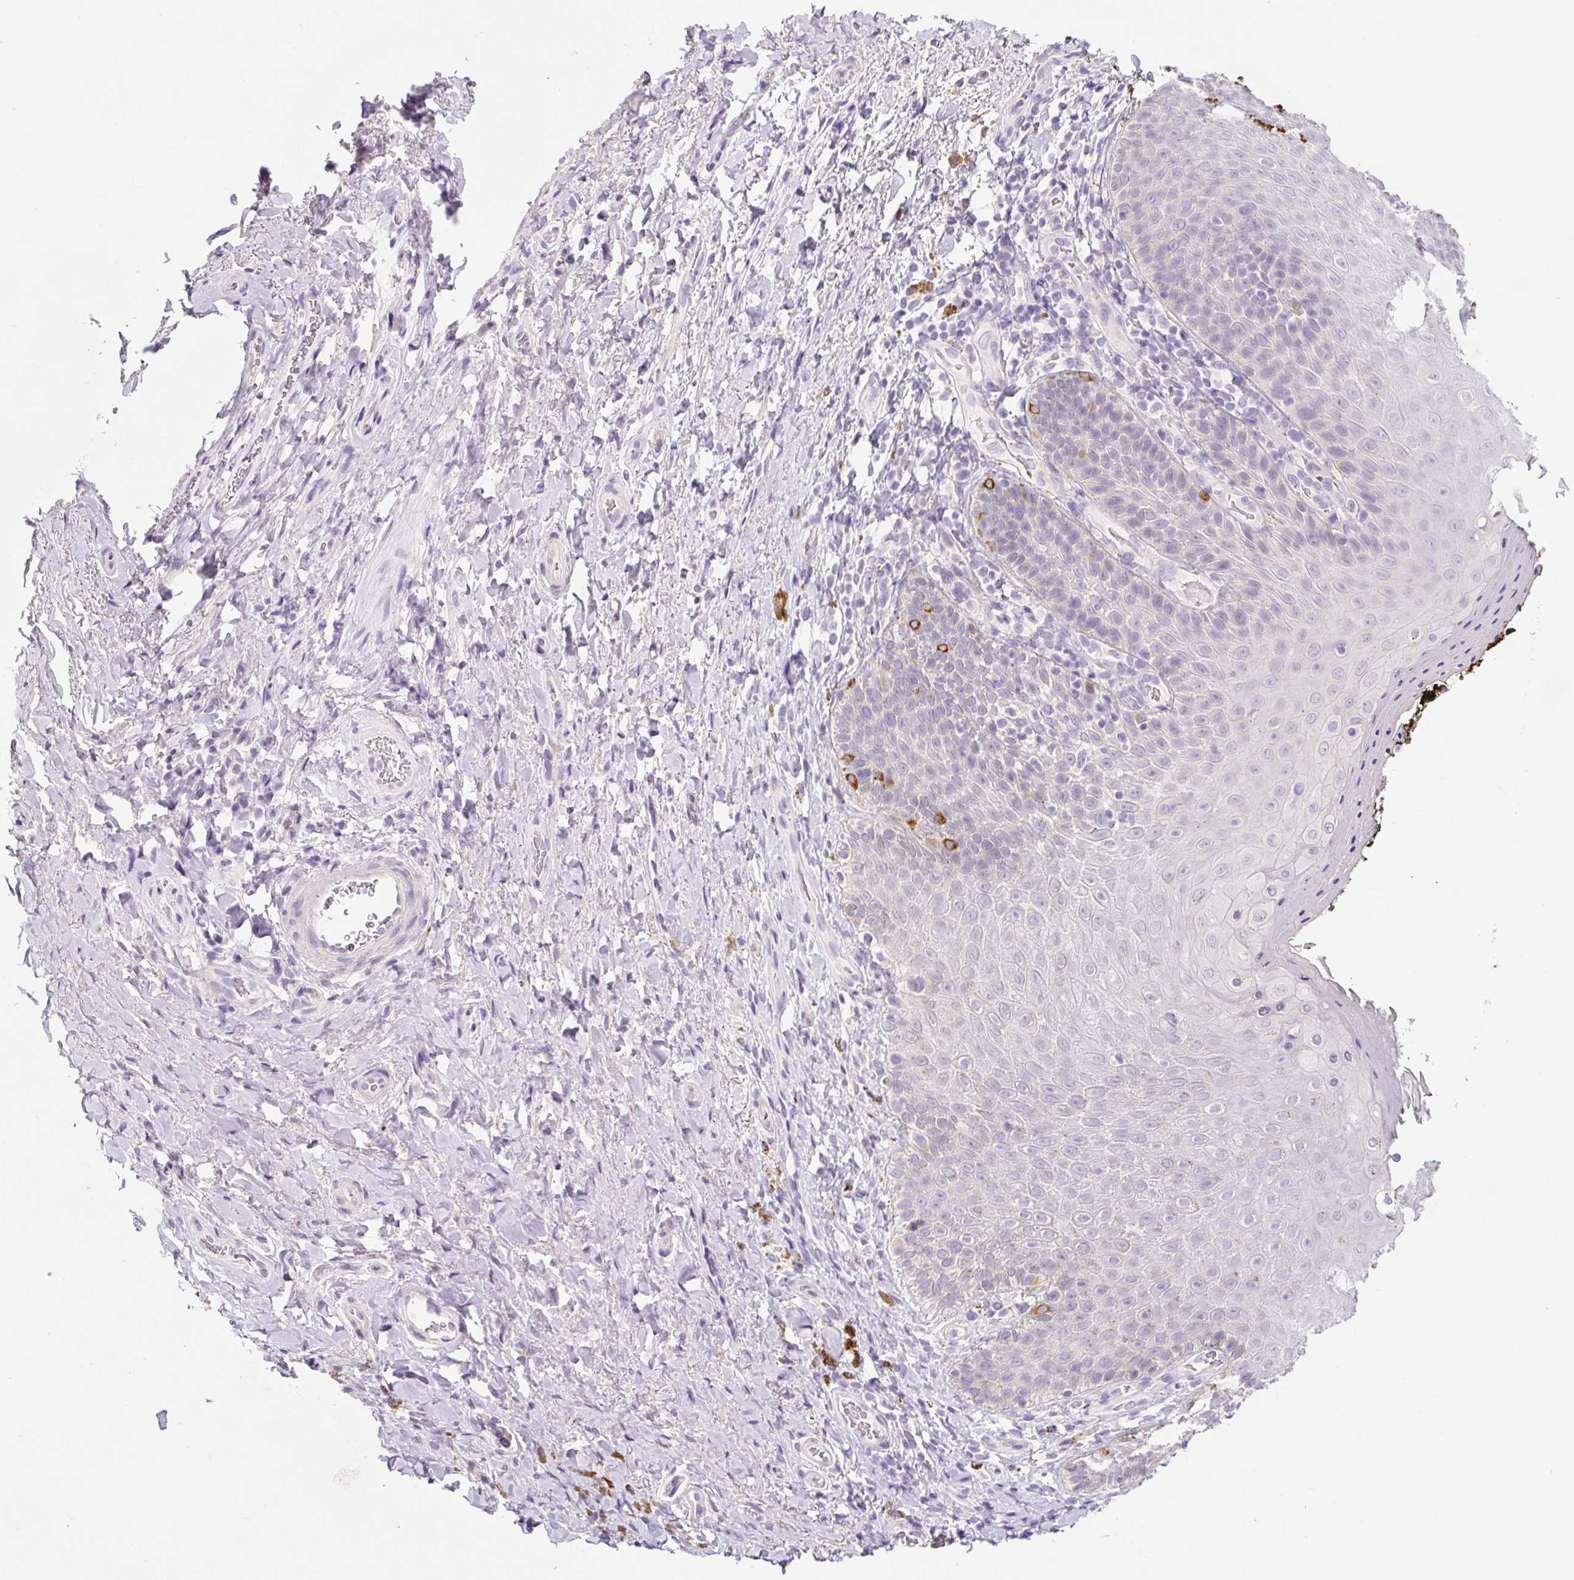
{"staining": {"intensity": "strong", "quantity": "<25%", "location": "cytoplasmic/membranous"}, "tissue": "skin", "cell_type": "Epidermal cells", "image_type": "normal", "snomed": [{"axis": "morphology", "description": "Normal tissue, NOS"}, {"axis": "topography", "description": "Anal"}, {"axis": "topography", "description": "Peripheral nerve tissue"}], "caption": "The immunohistochemical stain shows strong cytoplasmic/membranous expression in epidermal cells of unremarkable skin. The staining was performed using DAB (3,3'-diaminobenzidine) to visualize the protein expression in brown, while the nuclei were stained in blue with hematoxylin (Magnification: 20x).", "gene": "SYP", "patient": {"sex": "male", "age": 53}}